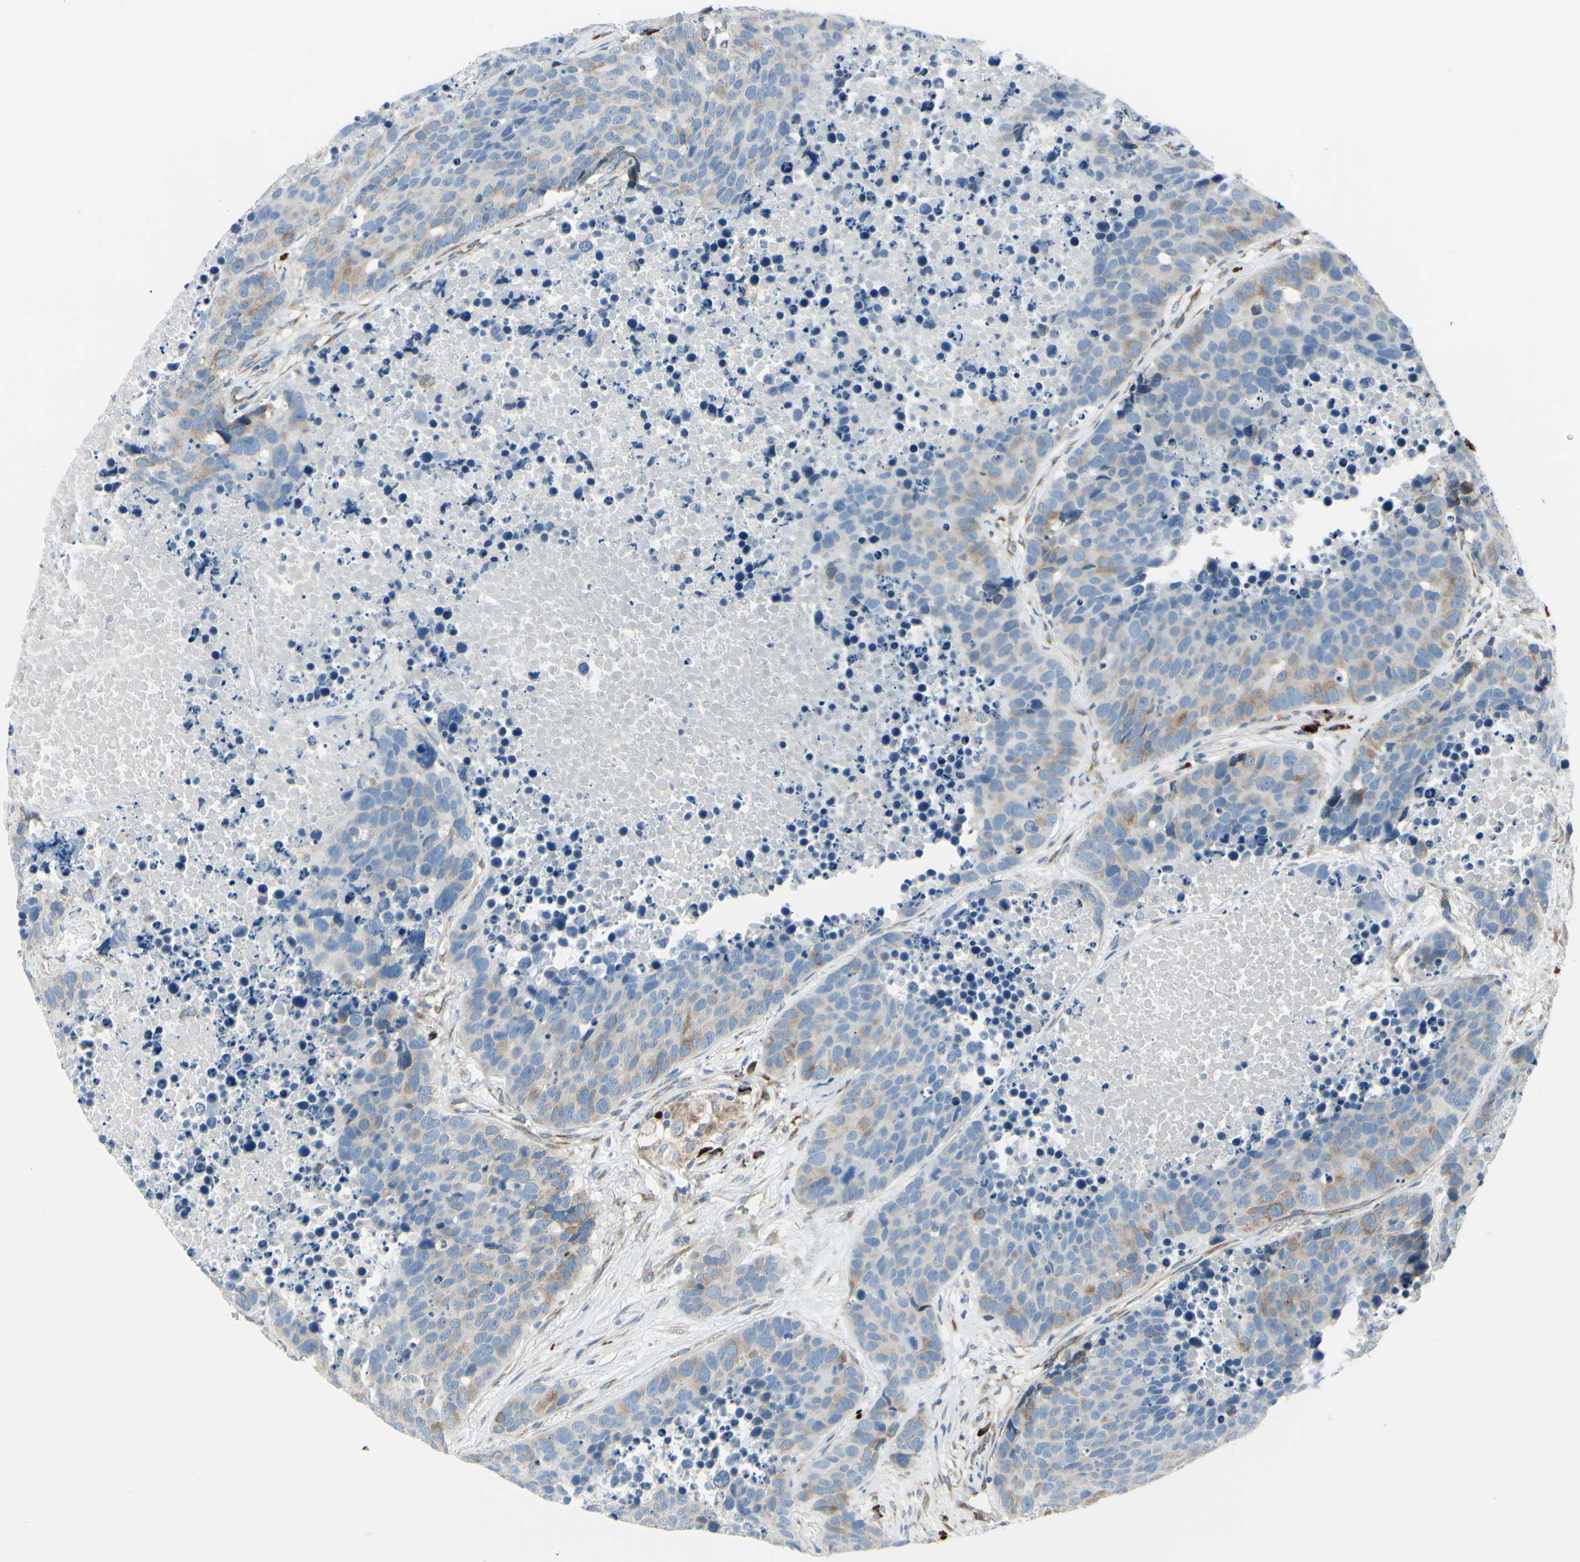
{"staining": {"intensity": "weak", "quantity": "25%-75%", "location": "cytoplasmic/membranous"}, "tissue": "carcinoid", "cell_type": "Tumor cells", "image_type": "cancer", "snomed": [{"axis": "morphology", "description": "Carcinoid, malignant, NOS"}, {"axis": "topography", "description": "Lung"}], "caption": "Carcinoid stained for a protein reveals weak cytoplasmic/membranous positivity in tumor cells.", "gene": "SELENOS", "patient": {"sex": "male", "age": 60}}